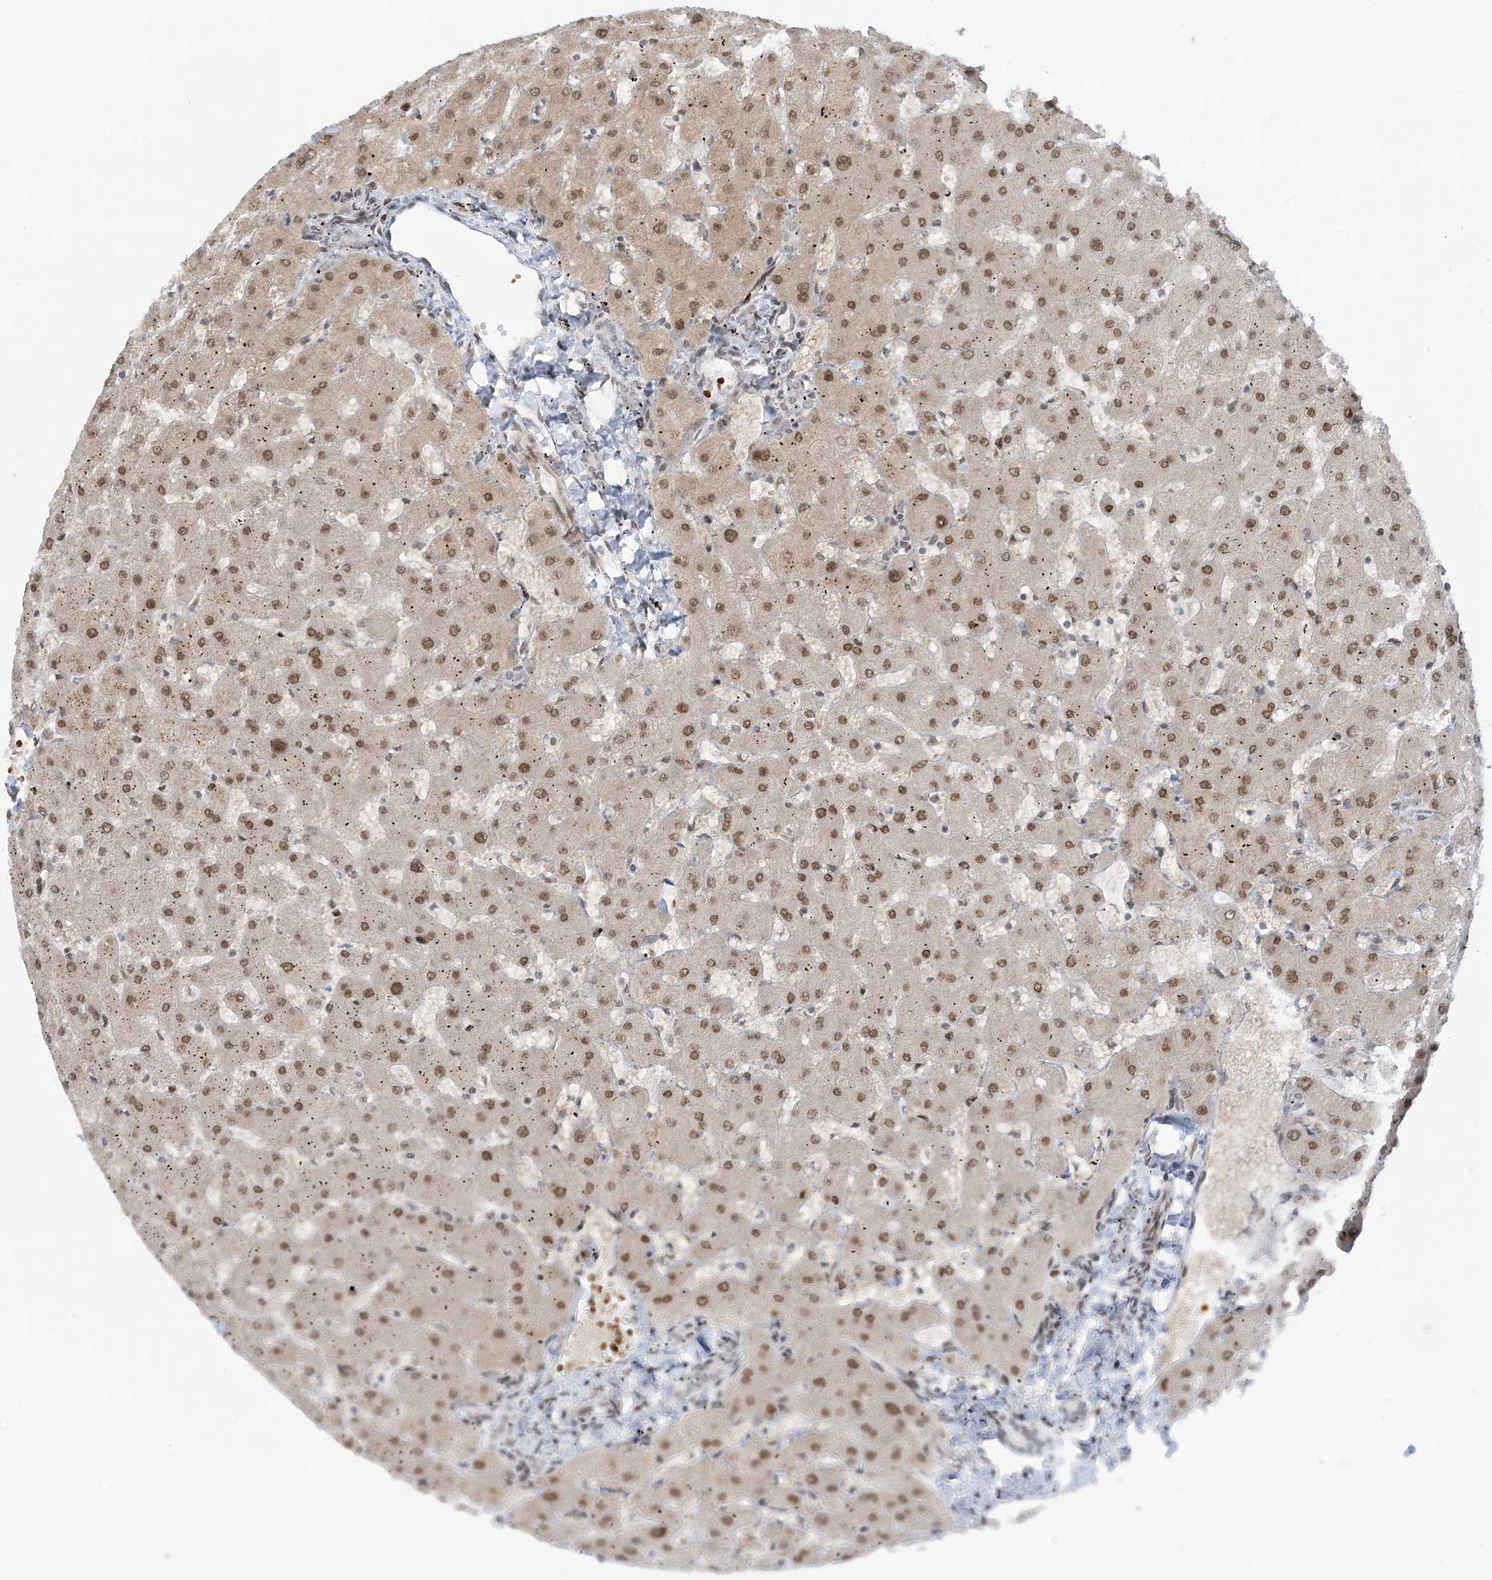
{"staining": {"intensity": "negative", "quantity": "none", "location": "none"}, "tissue": "liver", "cell_type": "Cholangiocytes", "image_type": "normal", "snomed": [{"axis": "morphology", "description": "Normal tissue, NOS"}, {"axis": "topography", "description": "Liver"}], "caption": "High magnification brightfield microscopy of benign liver stained with DAB (3,3'-diaminobenzidine) (brown) and counterstained with hematoxylin (blue): cholangiocytes show no significant staining. The staining is performed using DAB brown chromogen with nuclei counter-stained in using hematoxylin.", "gene": "ECT2L", "patient": {"sex": "female", "age": 63}}